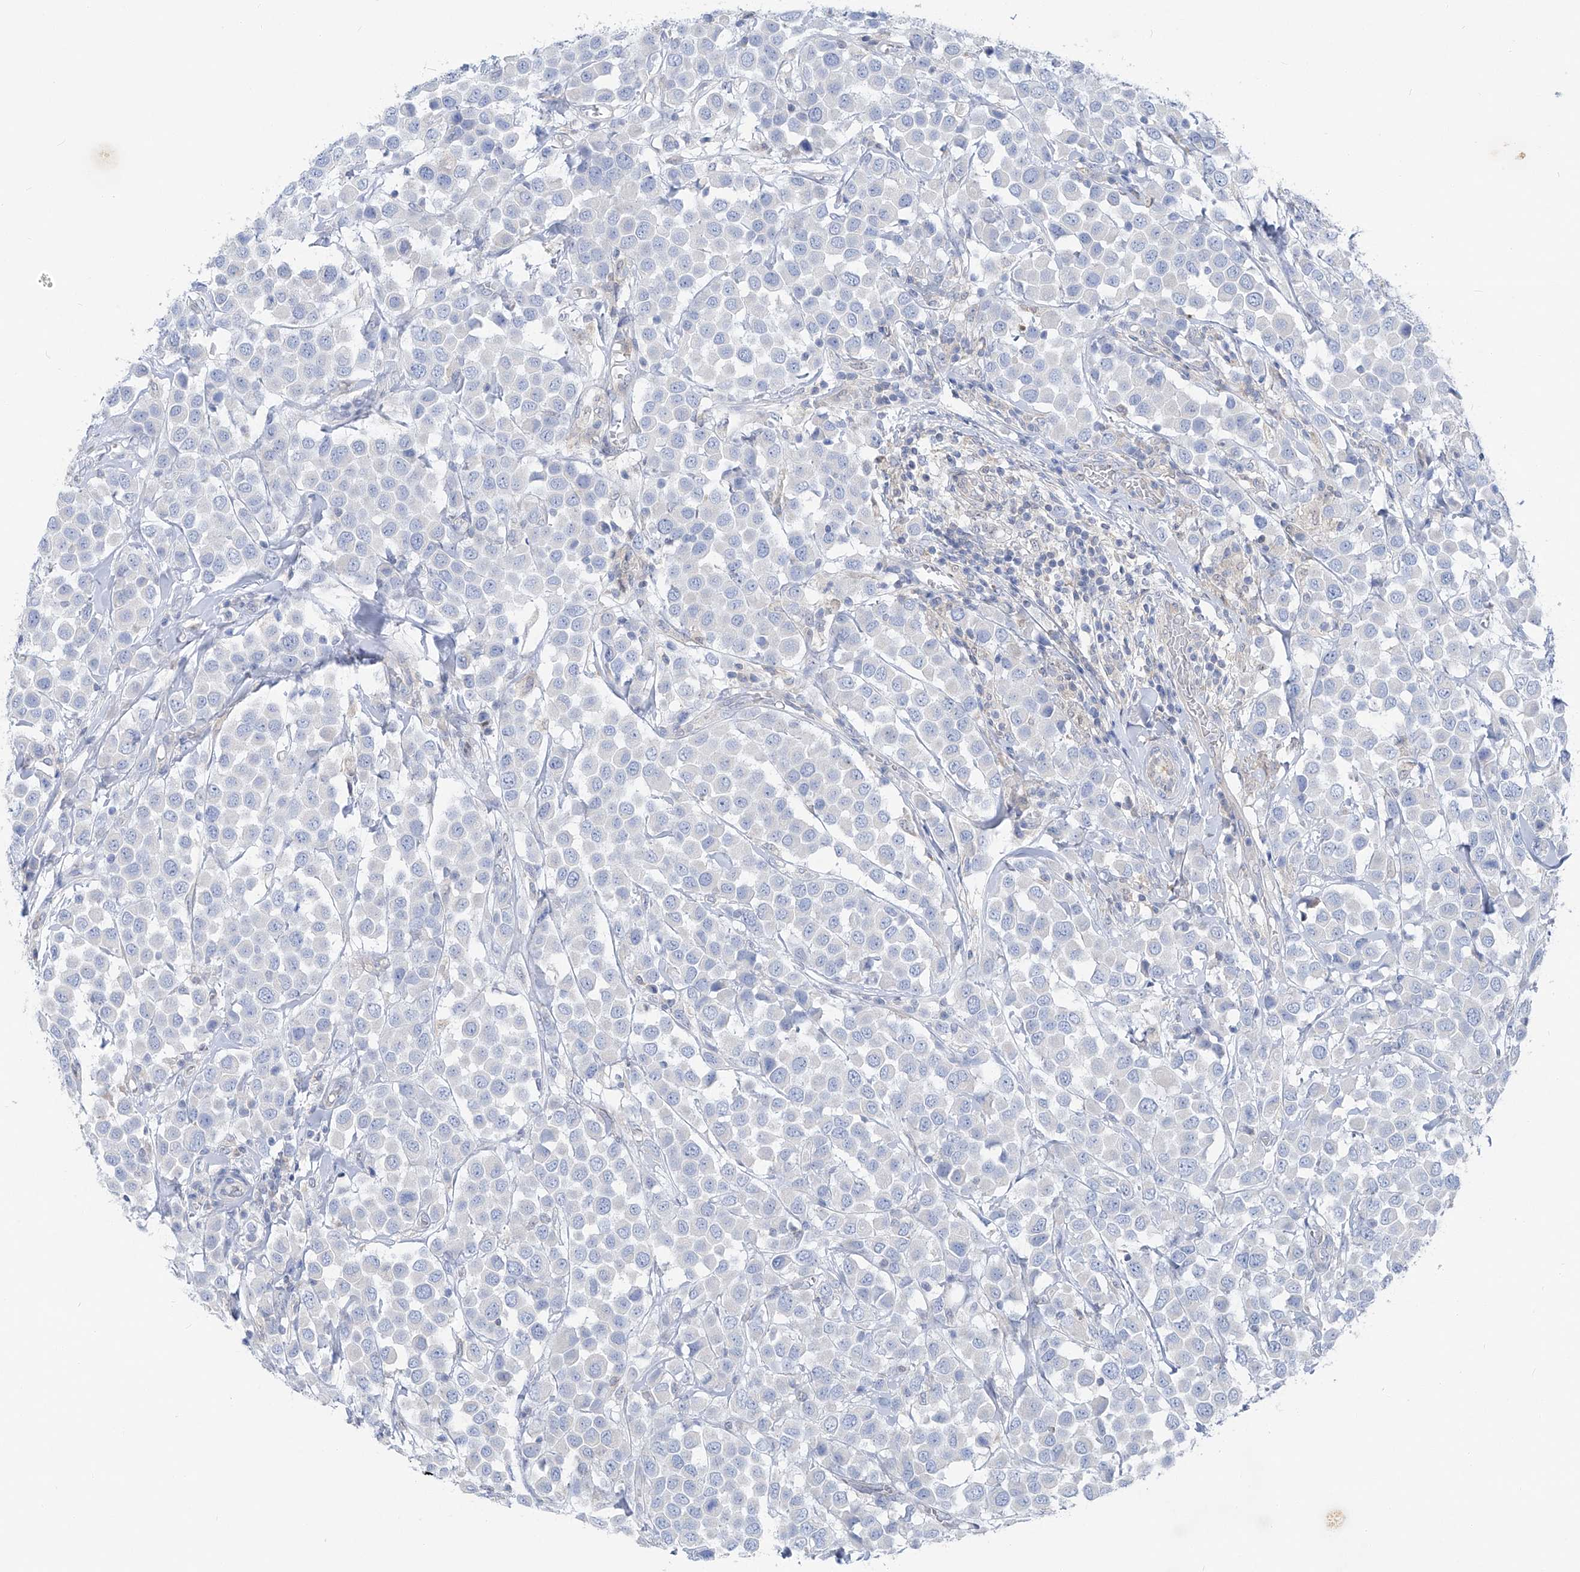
{"staining": {"intensity": "negative", "quantity": "none", "location": "none"}, "tissue": "breast cancer", "cell_type": "Tumor cells", "image_type": "cancer", "snomed": [{"axis": "morphology", "description": "Duct carcinoma"}, {"axis": "topography", "description": "Breast"}], "caption": "The immunohistochemistry photomicrograph has no significant positivity in tumor cells of breast invasive ductal carcinoma tissue.", "gene": "UFL1", "patient": {"sex": "female", "age": 61}}